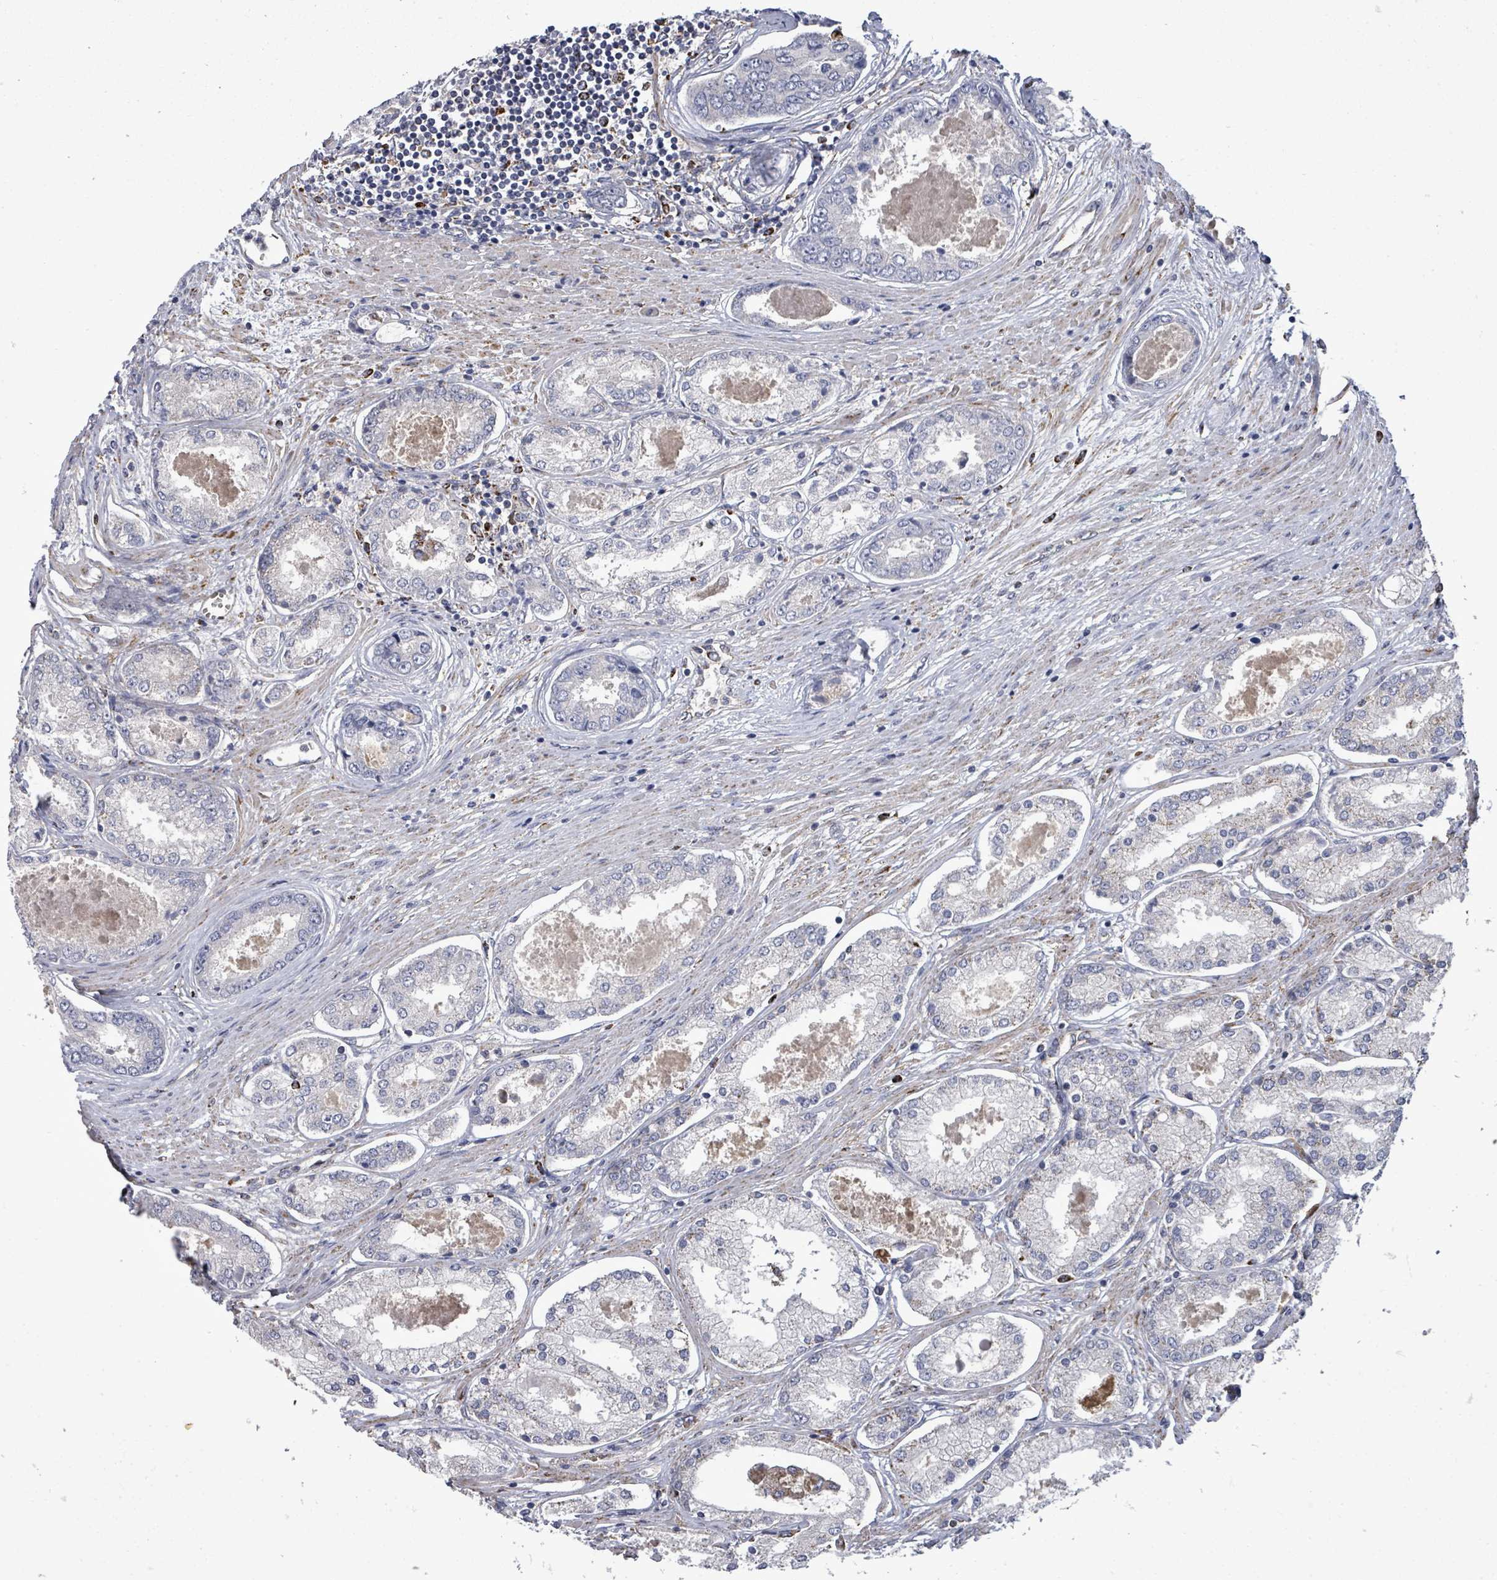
{"staining": {"intensity": "negative", "quantity": "none", "location": "none"}, "tissue": "prostate cancer", "cell_type": "Tumor cells", "image_type": "cancer", "snomed": [{"axis": "morphology", "description": "Adenocarcinoma, Low grade"}, {"axis": "topography", "description": "Prostate"}], "caption": "This image is of prostate cancer (low-grade adenocarcinoma) stained with immunohistochemistry to label a protein in brown with the nuclei are counter-stained blue. There is no staining in tumor cells. (Brightfield microscopy of DAB (3,3'-diaminobenzidine) immunohistochemistry (IHC) at high magnification).", "gene": "MTMR12", "patient": {"sex": "male", "age": 68}}